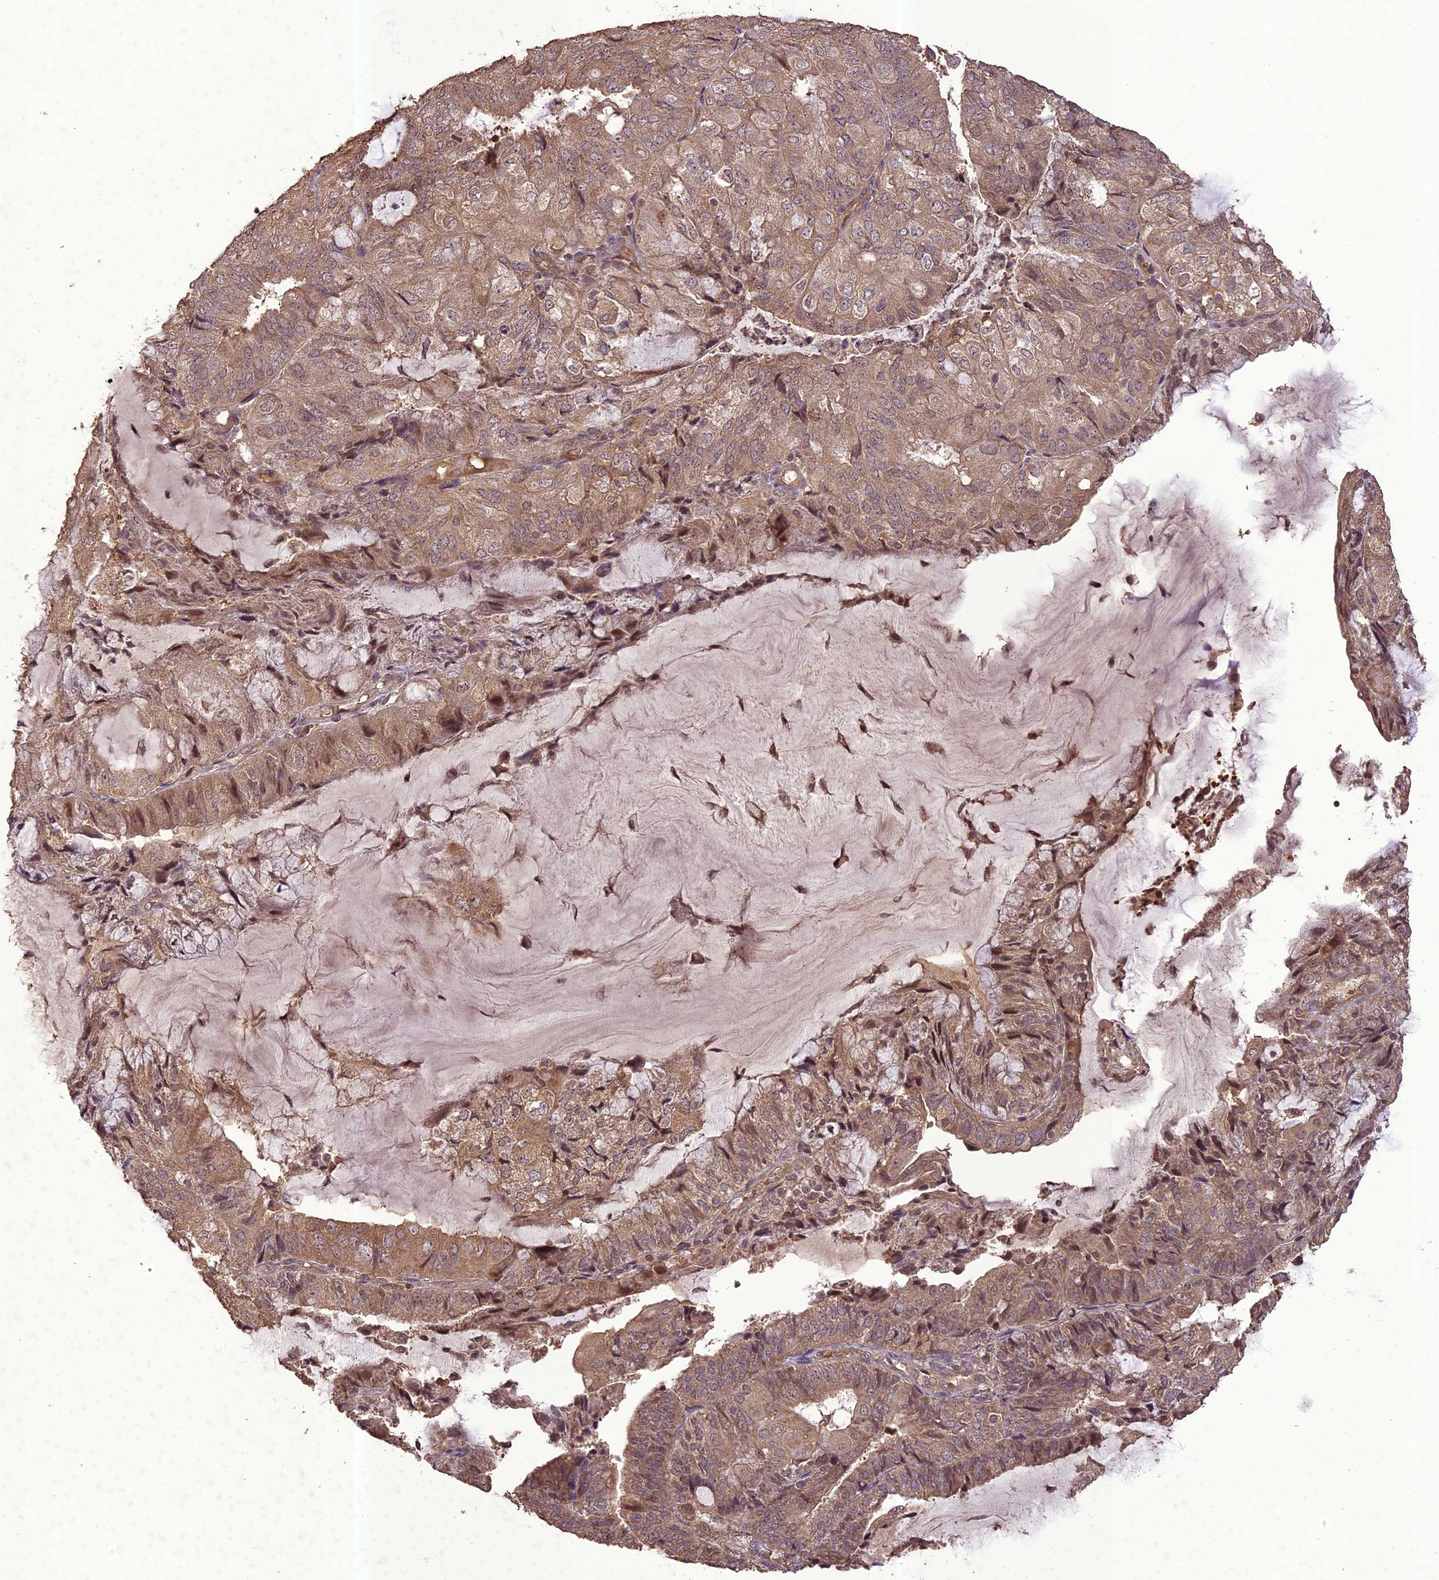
{"staining": {"intensity": "moderate", "quantity": "25%-75%", "location": "cytoplasmic/membranous,nuclear"}, "tissue": "endometrial cancer", "cell_type": "Tumor cells", "image_type": "cancer", "snomed": [{"axis": "morphology", "description": "Adenocarcinoma, NOS"}, {"axis": "topography", "description": "Endometrium"}], "caption": "Human adenocarcinoma (endometrial) stained with a brown dye displays moderate cytoplasmic/membranous and nuclear positive staining in about 25%-75% of tumor cells.", "gene": "TIGD7", "patient": {"sex": "female", "age": 81}}